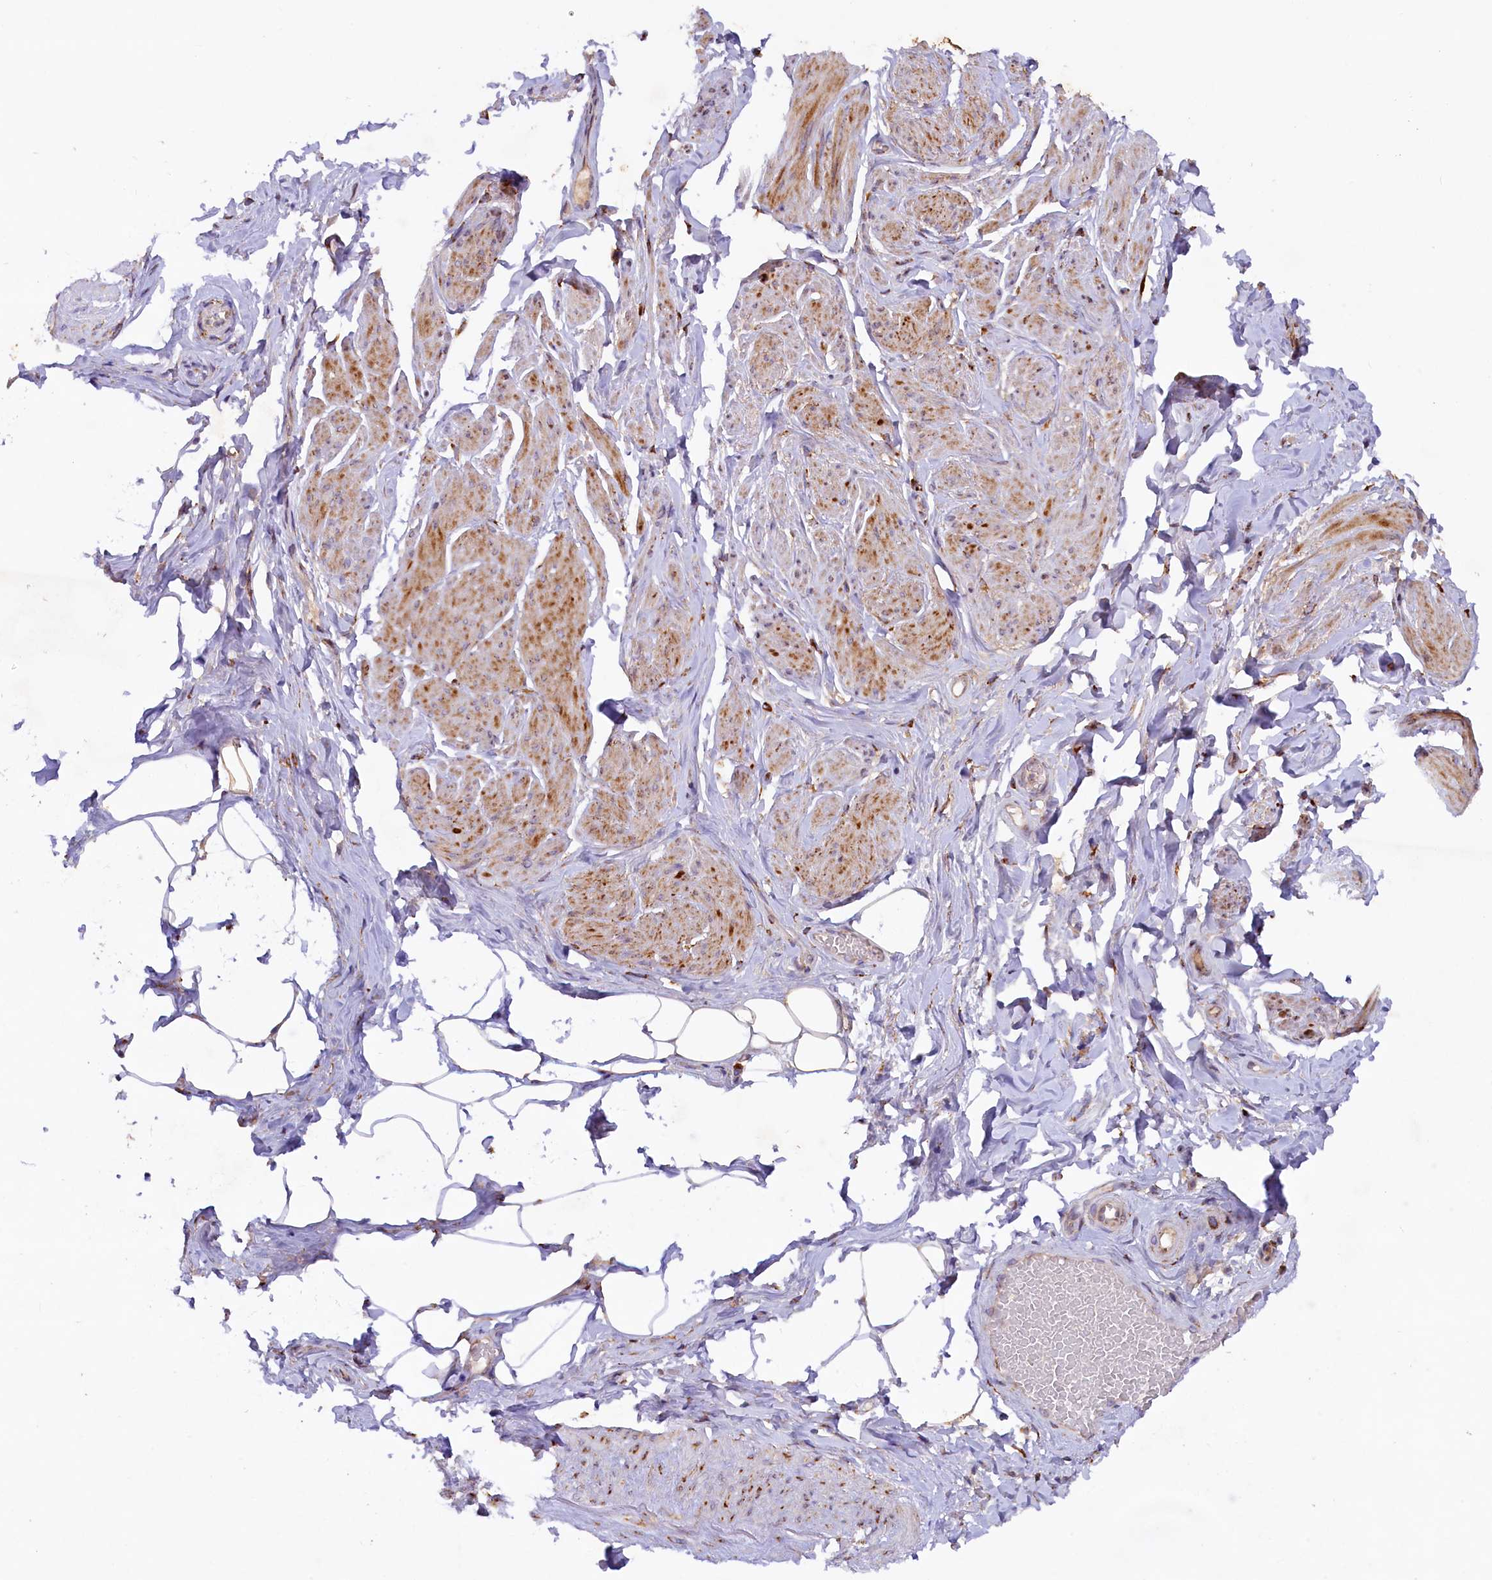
{"staining": {"intensity": "strong", "quantity": "25%-75%", "location": "cytoplasmic/membranous"}, "tissue": "smooth muscle", "cell_type": "Smooth muscle cells", "image_type": "normal", "snomed": [{"axis": "morphology", "description": "Normal tissue, NOS"}, {"axis": "topography", "description": "Smooth muscle"}, {"axis": "topography", "description": "Peripheral nerve tissue"}], "caption": "A high-resolution histopathology image shows immunohistochemistry staining of normal smooth muscle, which shows strong cytoplasmic/membranous expression in approximately 25%-75% of smooth muscle cells. (brown staining indicates protein expression, while blue staining denotes nuclei).", "gene": "SSC5D", "patient": {"sex": "male", "age": 69}}